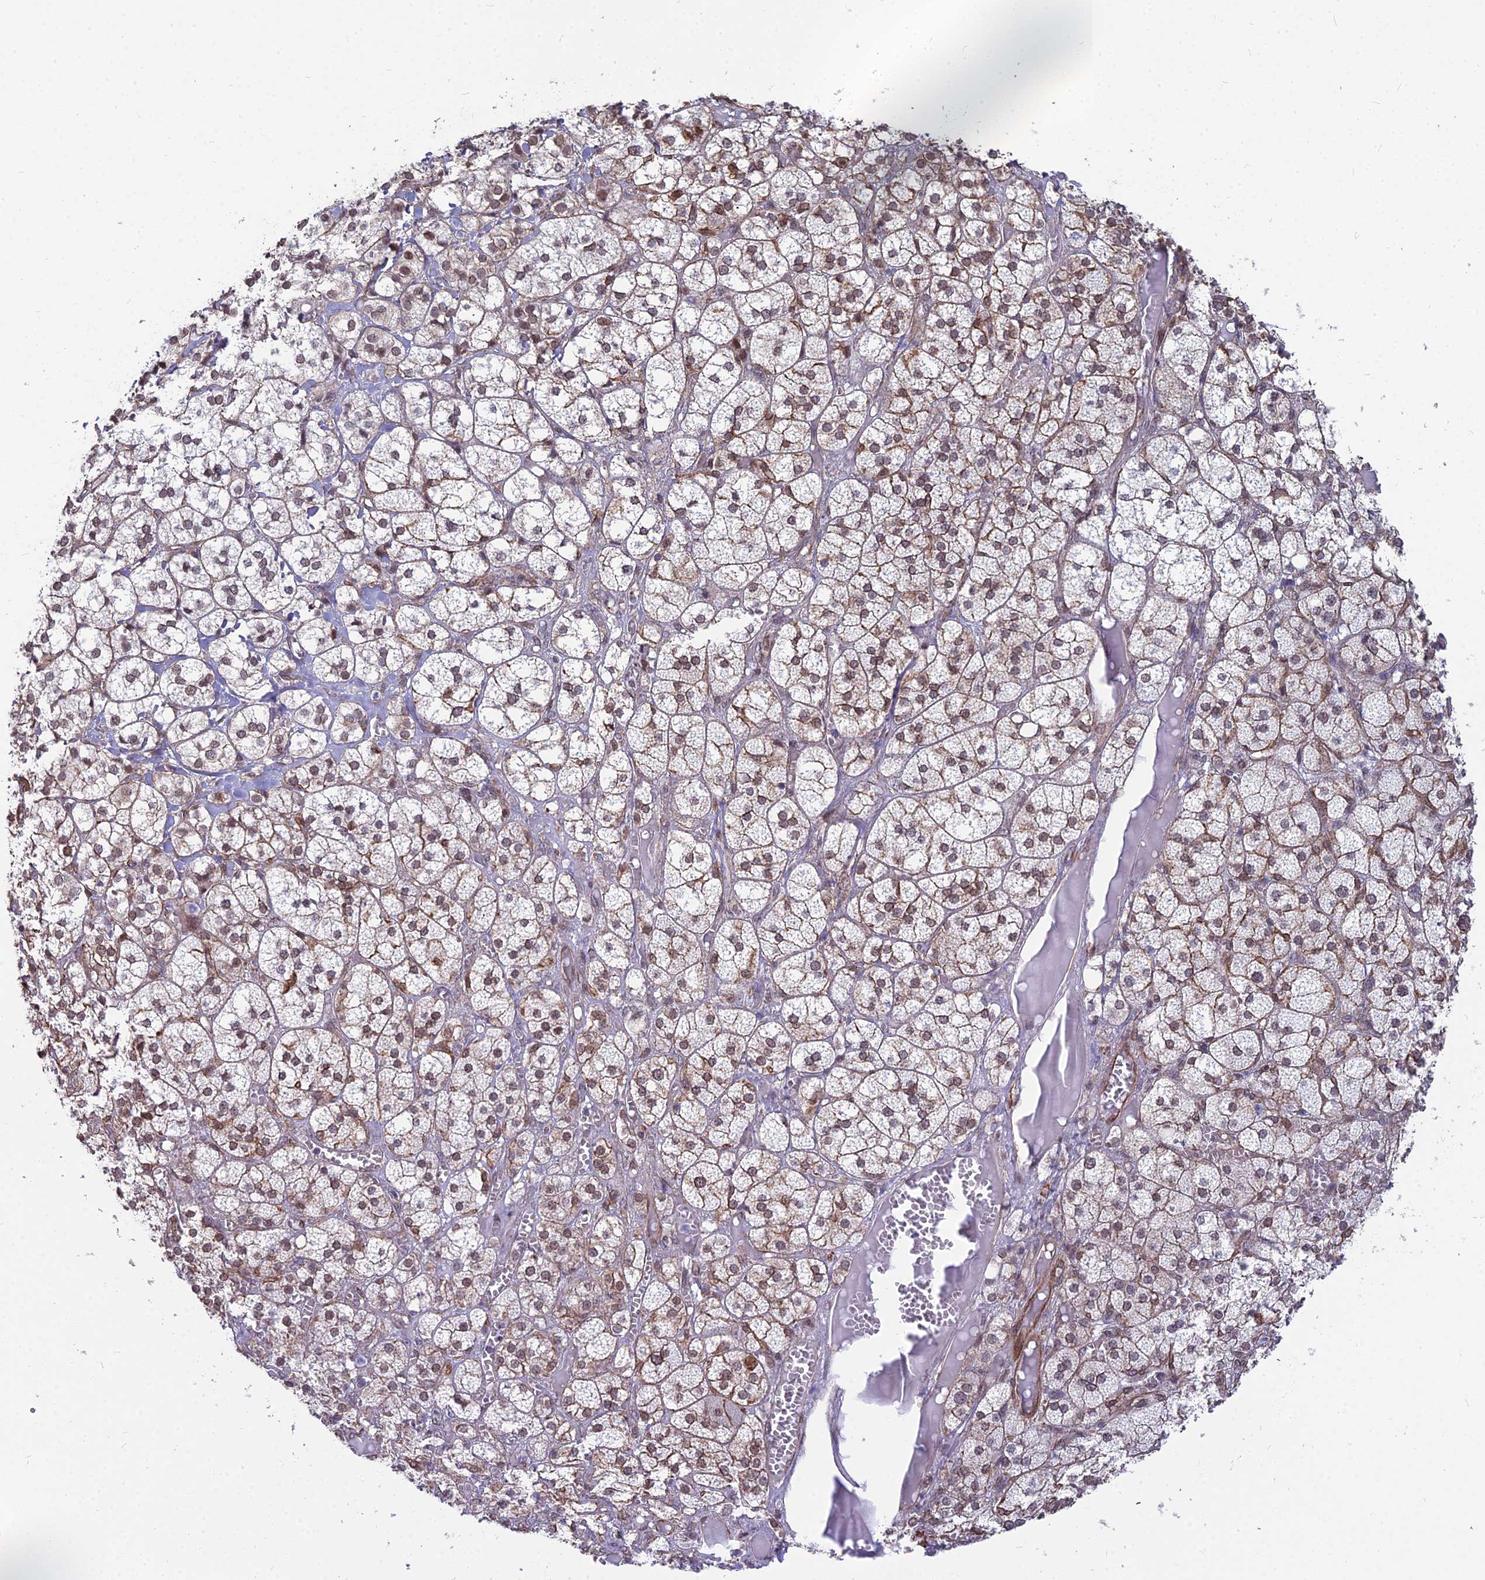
{"staining": {"intensity": "moderate", "quantity": "25%-75%", "location": "cytoplasmic/membranous,nuclear"}, "tissue": "adrenal gland", "cell_type": "Glandular cells", "image_type": "normal", "snomed": [{"axis": "morphology", "description": "Normal tissue, NOS"}, {"axis": "topography", "description": "Adrenal gland"}], "caption": "The histopathology image shows staining of benign adrenal gland, revealing moderate cytoplasmic/membranous,nuclear protein expression (brown color) within glandular cells.", "gene": "YJU2", "patient": {"sex": "female", "age": 61}}